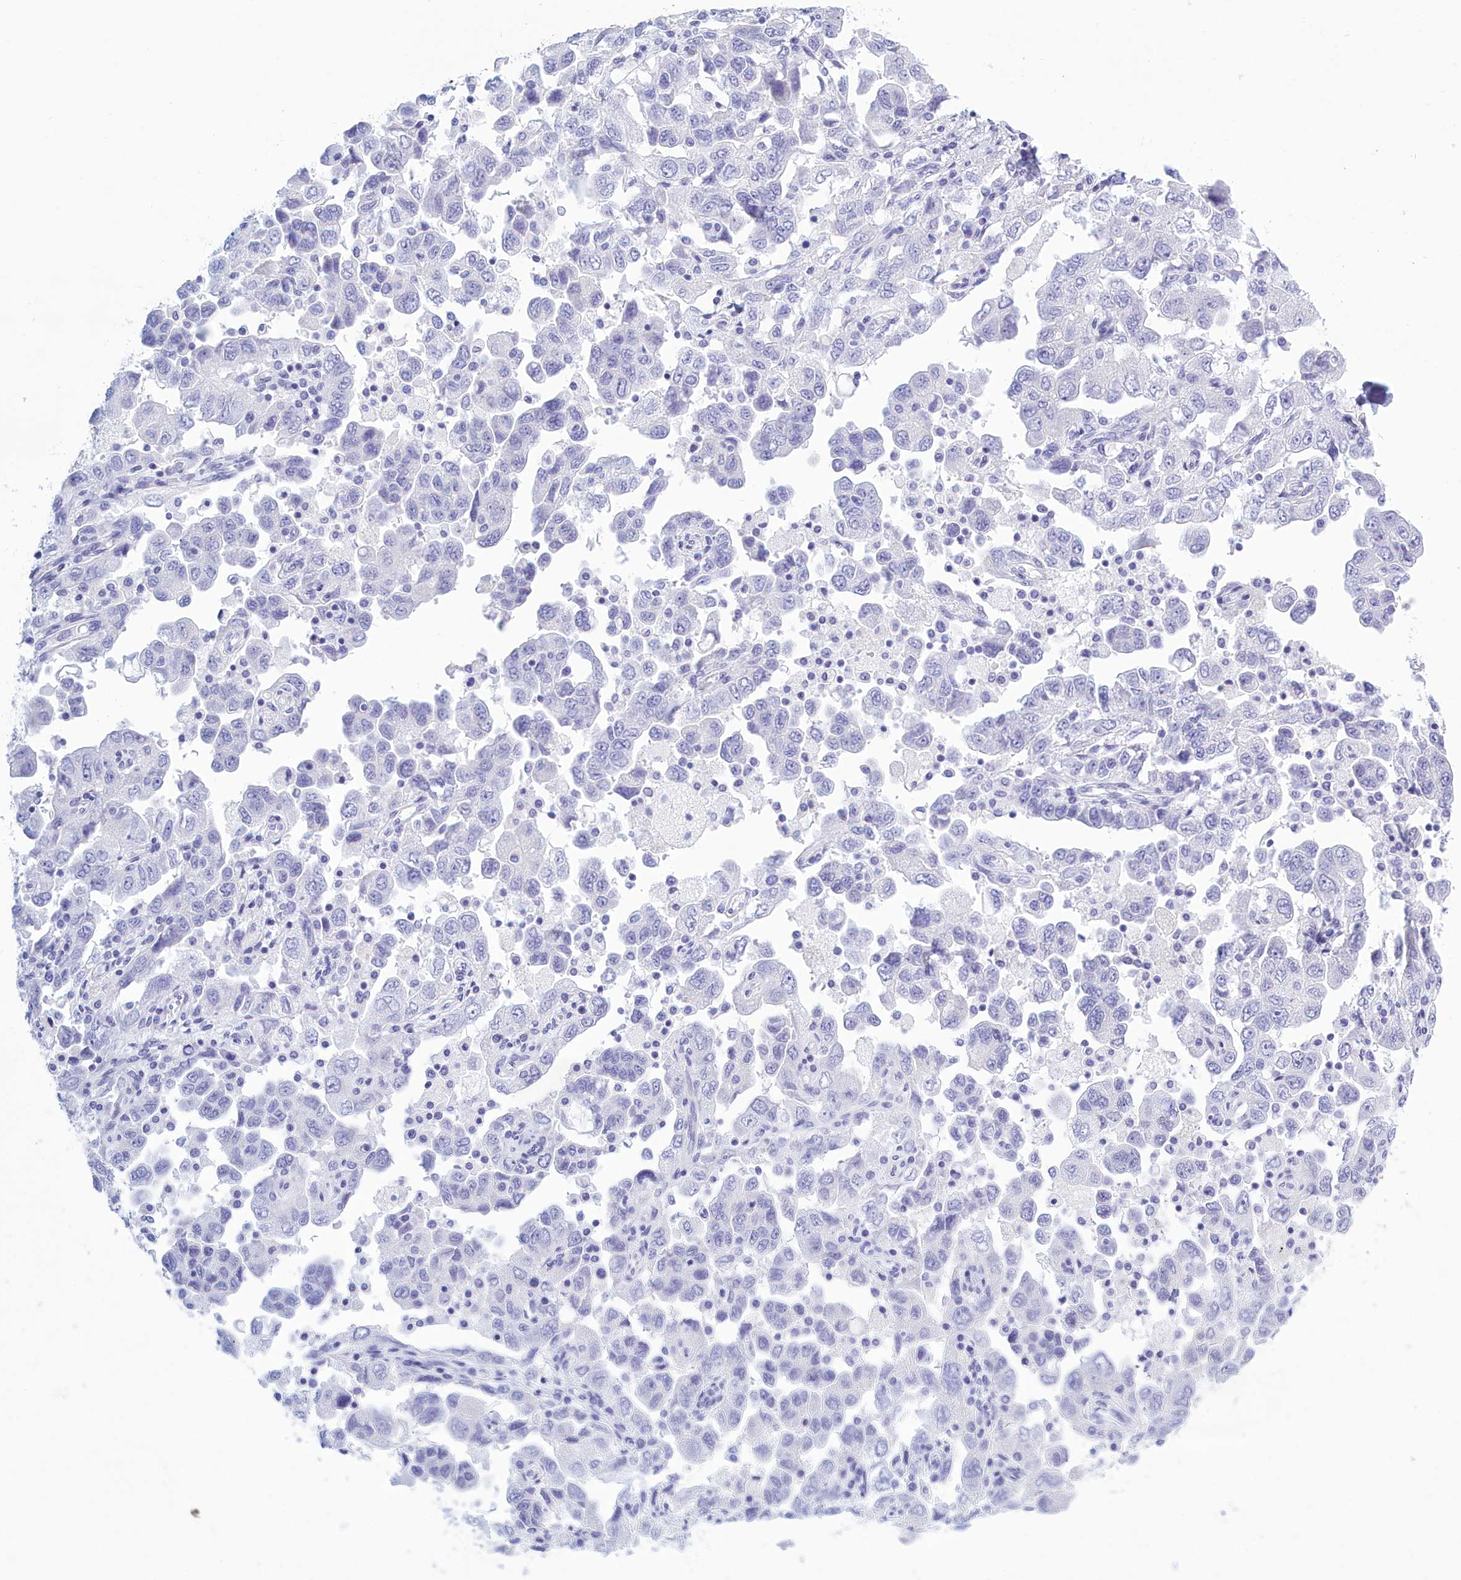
{"staining": {"intensity": "negative", "quantity": "none", "location": "none"}, "tissue": "ovarian cancer", "cell_type": "Tumor cells", "image_type": "cancer", "snomed": [{"axis": "morphology", "description": "Carcinoma, NOS"}, {"axis": "morphology", "description": "Cystadenocarcinoma, serous, NOS"}, {"axis": "topography", "description": "Ovary"}], "caption": "Immunohistochemistry (IHC) of ovarian cancer (serous cystadenocarcinoma) demonstrates no positivity in tumor cells.", "gene": "TMEM97", "patient": {"sex": "female", "age": 69}}